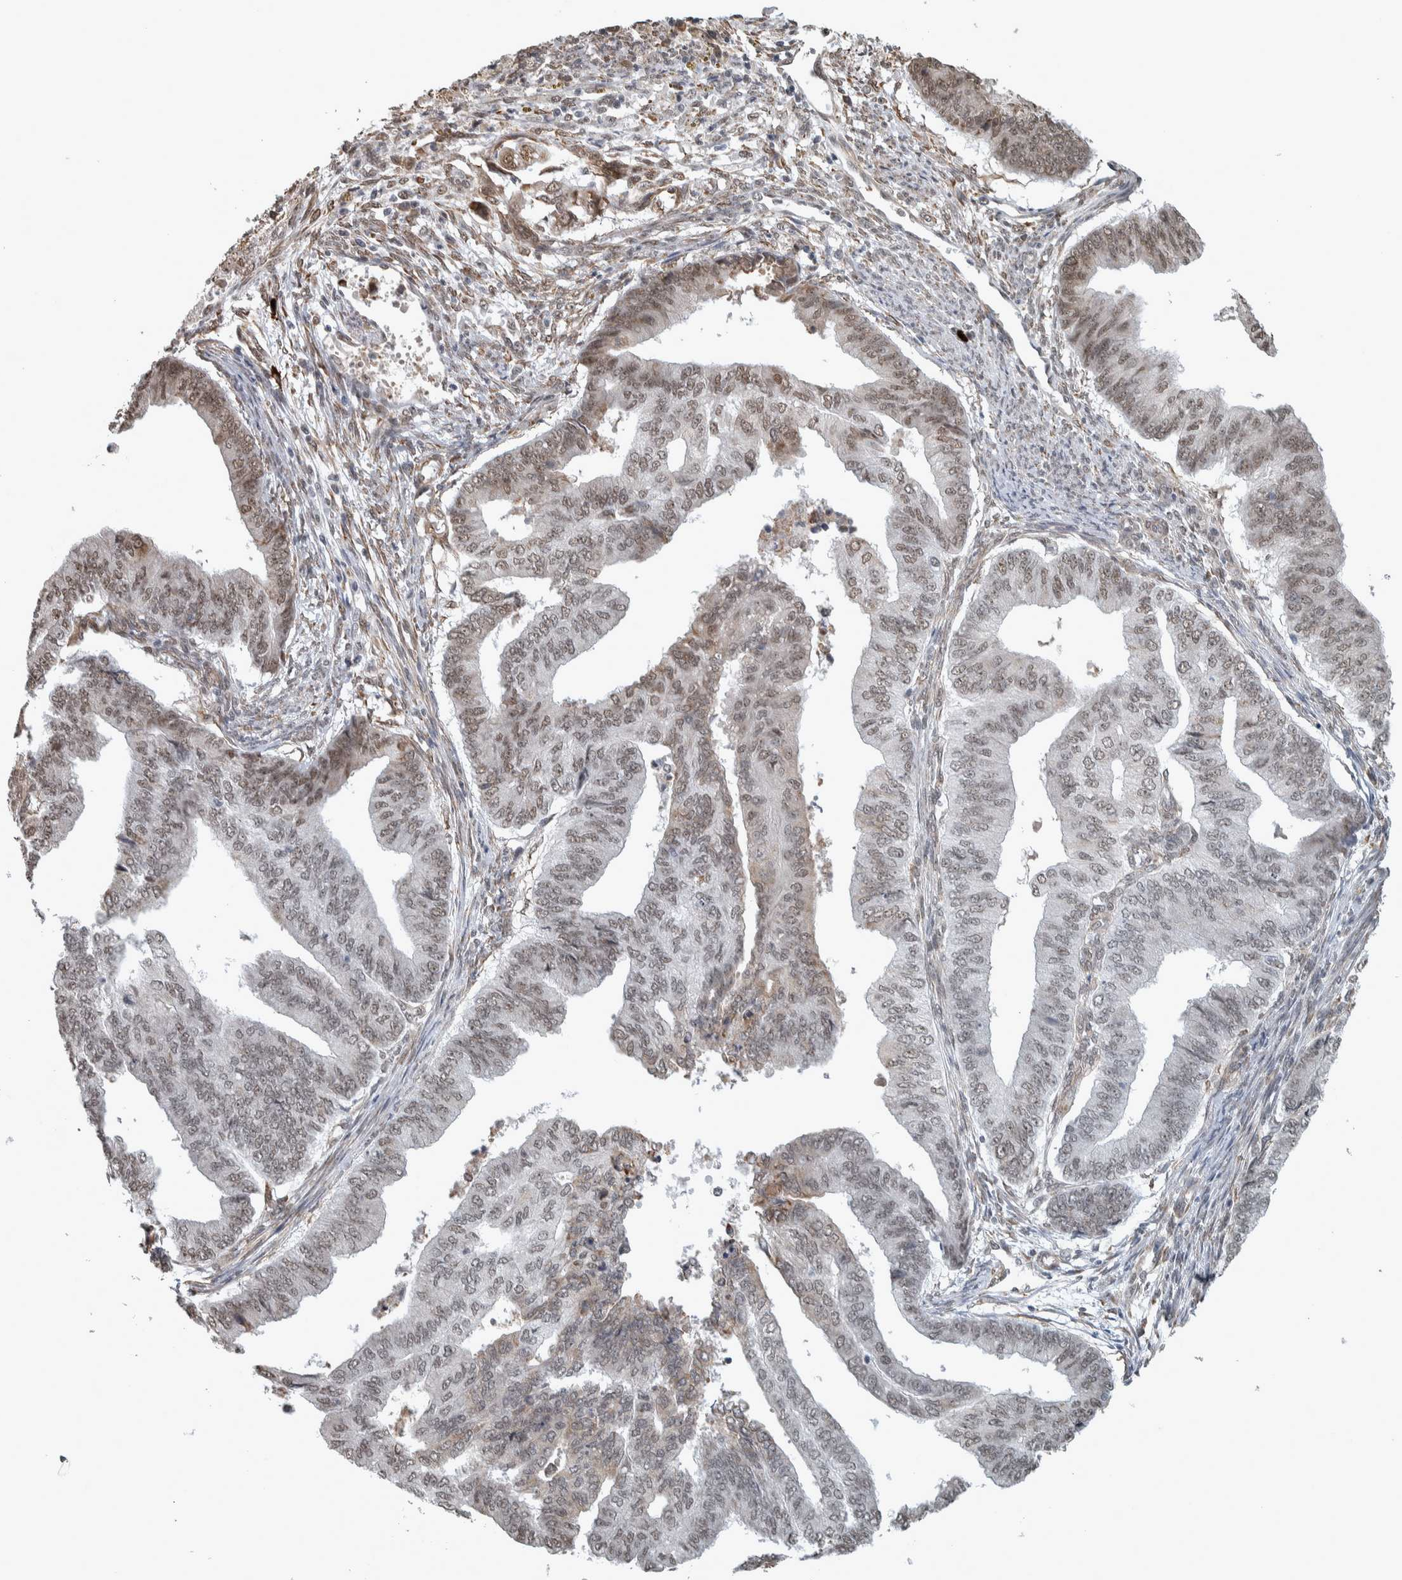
{"staining": {"intensity": "moderate", "quantity": "25%-75%", "location": "nuclear"}, "tissue": "endometrial cancer", "cell_type": "Tumor cells", "image_type": "cancer", "snomed": [{"axis": "morphology", "description": "Polyp, NOS"}, {"axis": "morphology", "description": "Adenocarcinoma, NOS"}, {"axis": "morphology", "description": "Adenoma, NOS"}, {"axis": "topography", "description": "Endometrium"}], "caption": "Immunohistochemical staining of endometrial cancer displays moderate nuclear protein staining in about 25%-75% of tumor cells.", "gene": "DDX42", "patient": {"sex": "female", "age": 79}}